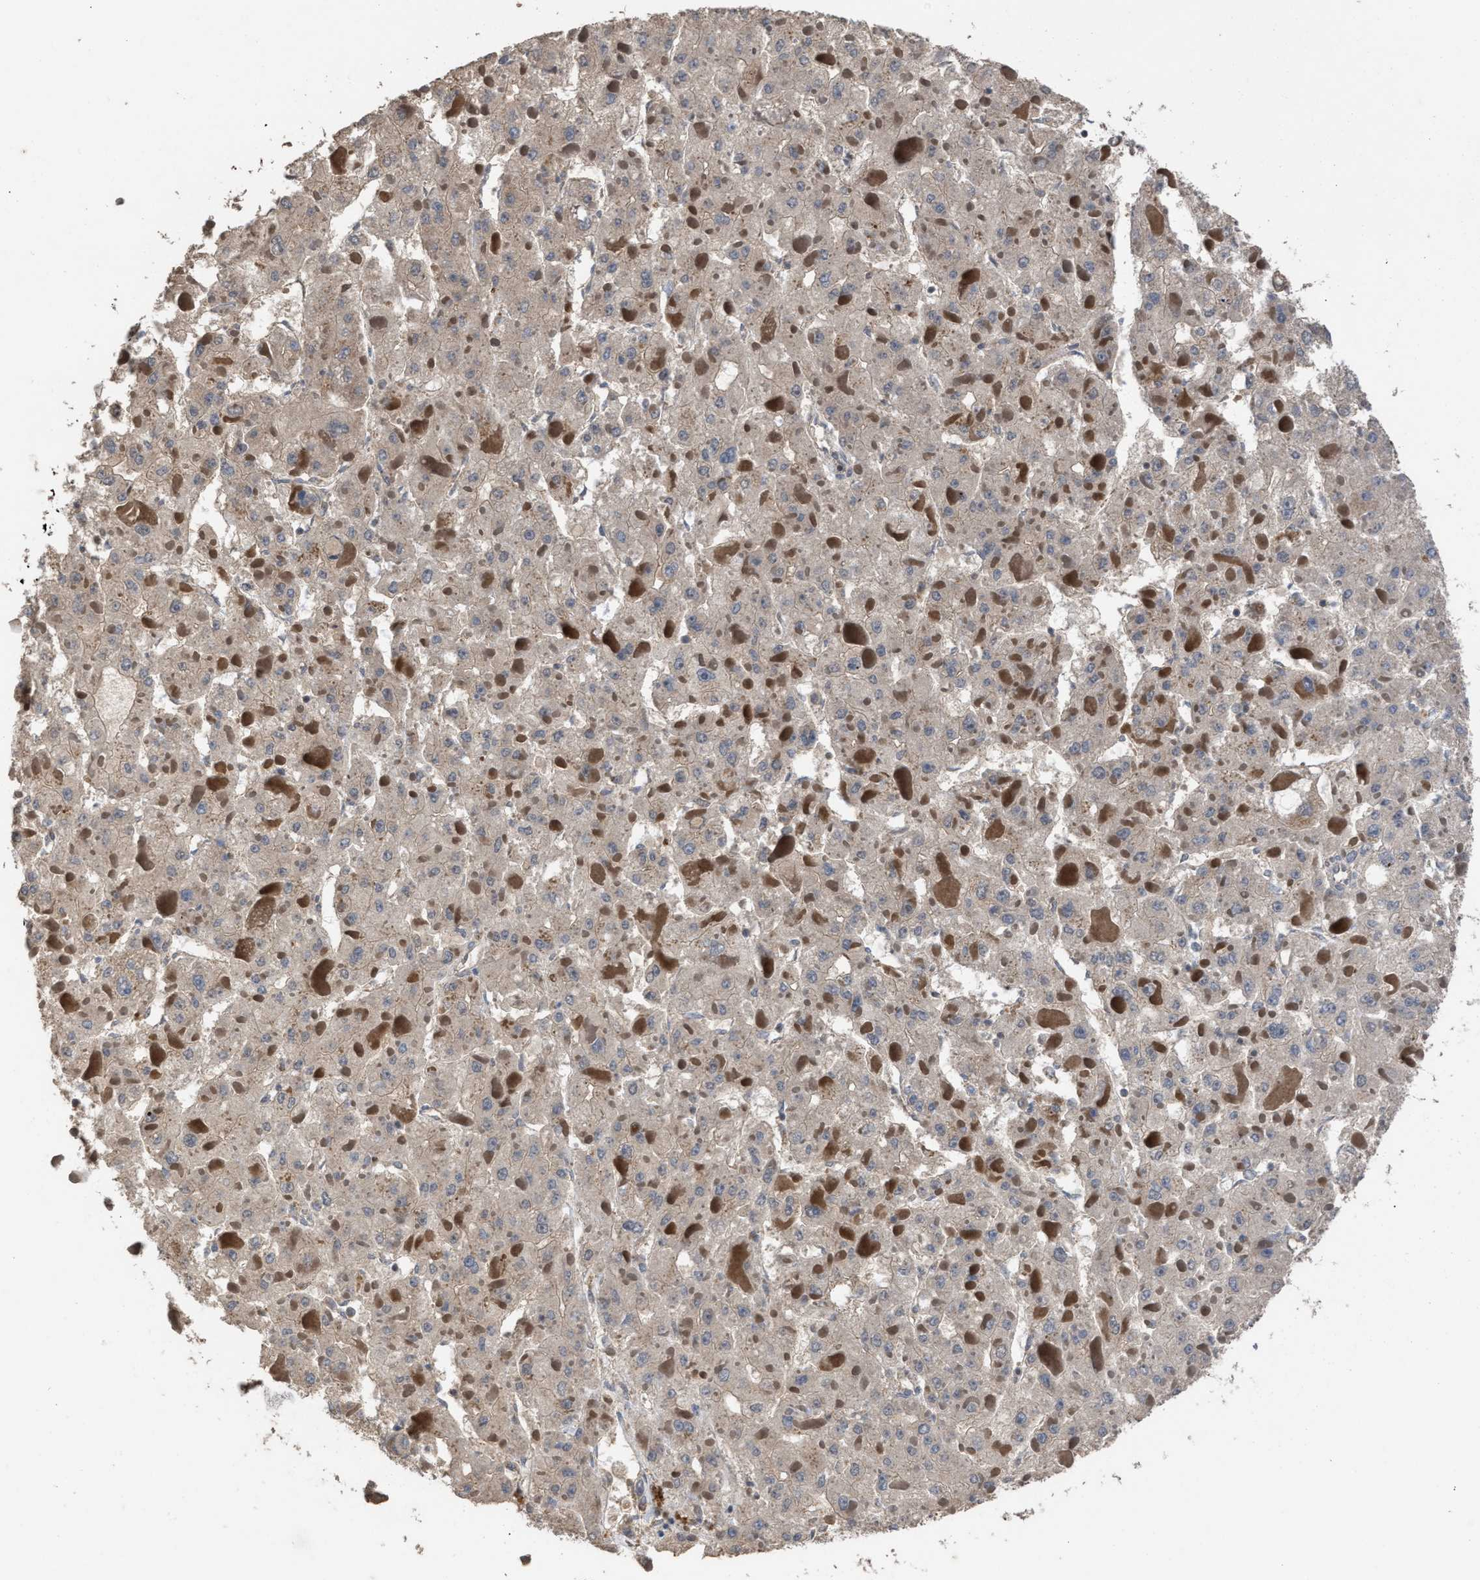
{"staining": {"intensity": "weak", "quantity": "<25%", "location": "cytoplasmic/membranous"}, "tissue": "liver cancer", "cell_type": "Tumor cells", "image_type": "cancer", "snomed": [{"axis": "morphology", "description": "Carcinoma, Hepatocellular, NOS"}, {"axis": "topography", "description": "Liver"}], "caption": "Protein analysis of hepatocellular carcinoma (liver) reveals no significant expression in tumor cells.", "gene": "C9orf78", "patient": {"sex": "female", "age": 73}}